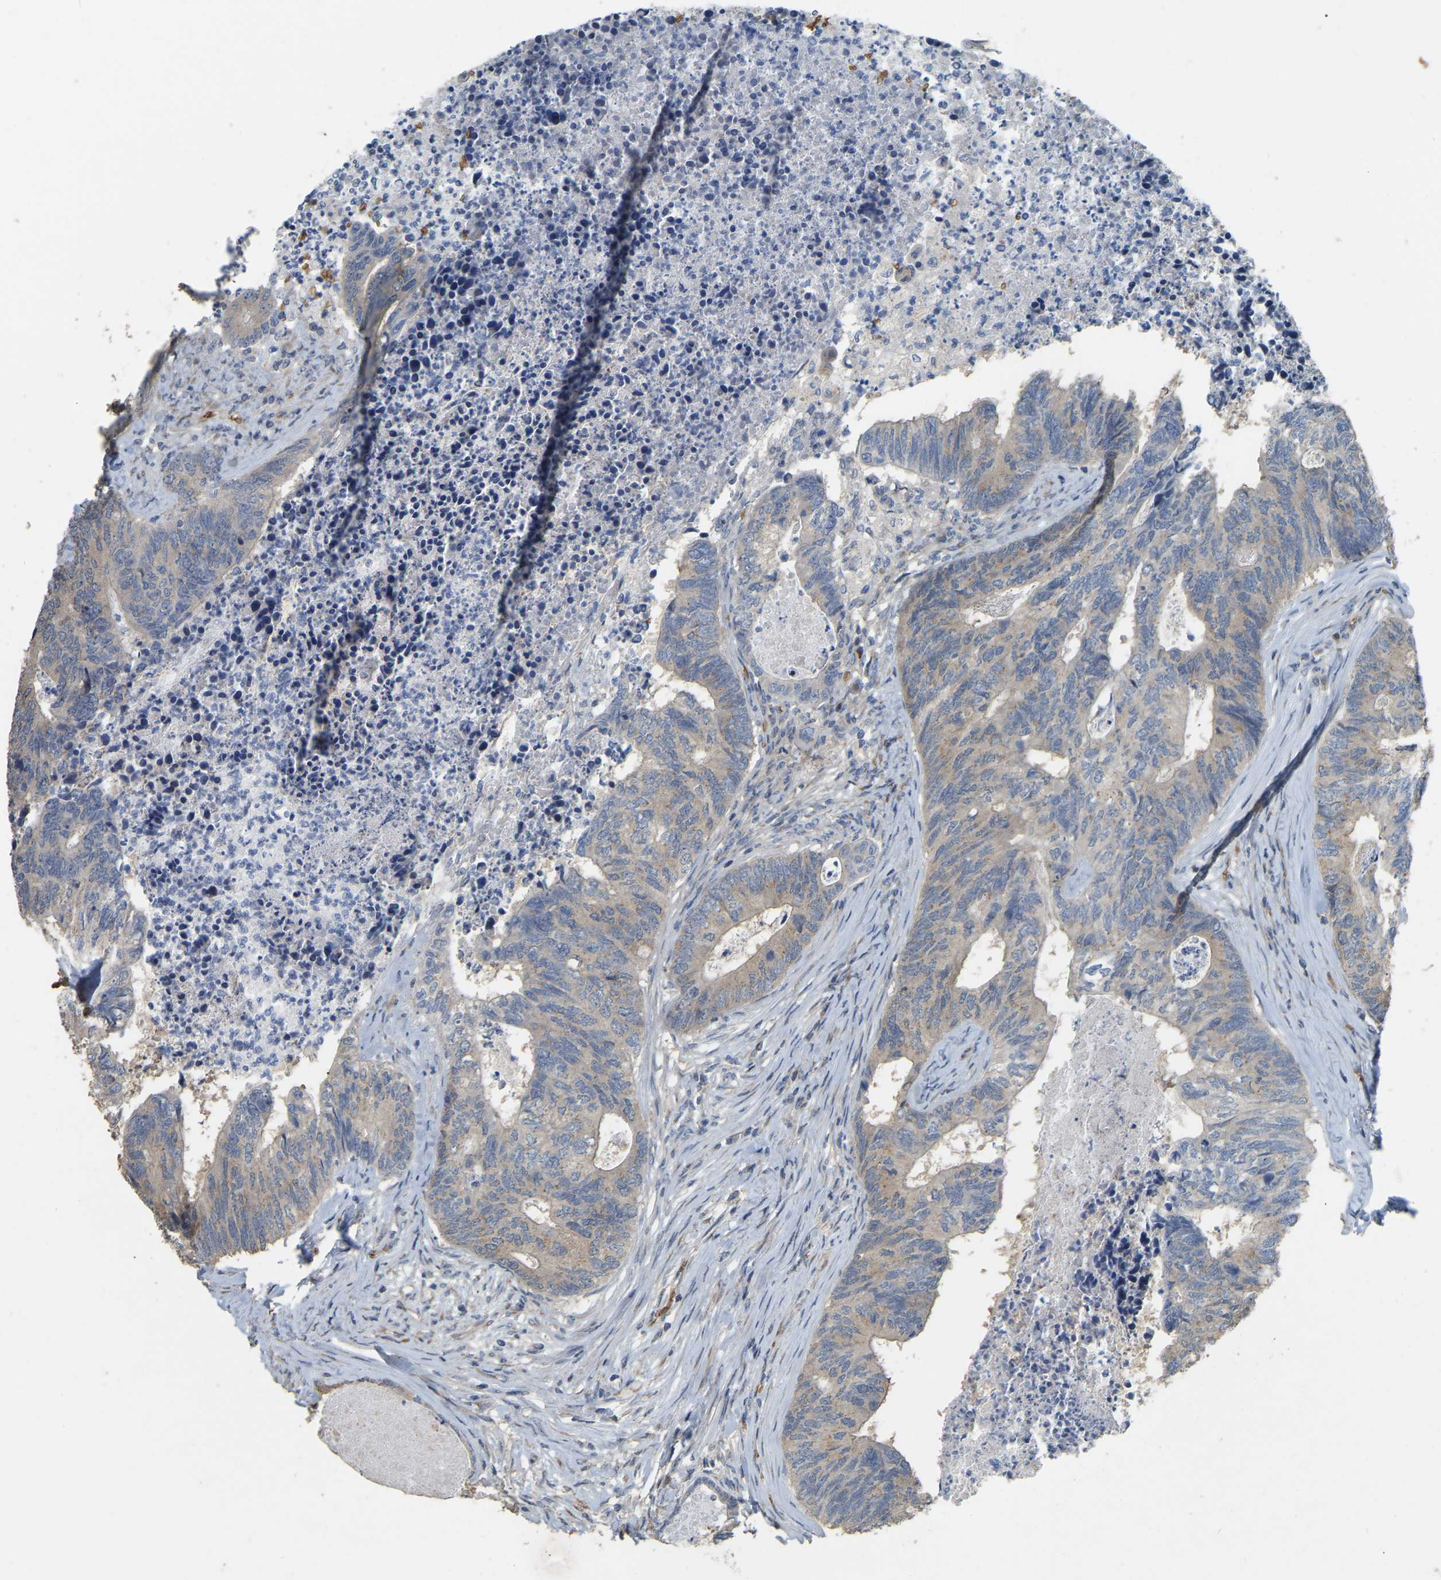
{"staining": {"intensity": "weak", "quantity": ">75%", "location": "cytoplasmic/membranous"}, "tissue": "colorectal cancer", "cell_type": "Tumor cells", "image_type": "cancer", "snomed": [{"axis": "morphology", "description": "Adenocarcinoma, NOS"}, {"axis": "topography", "description": "Colon"}], "caption": "Immunohistochemistry of human adenocarcinoma (colorectal) shows low levels of weak cytoplasmic/membranous staining in approximately >75% of tumor cells. (DAB IHC with brightfield microscopy, high magnification).", "gene": "CFAP298", "patient": {"sex": "female", "age": 67}}